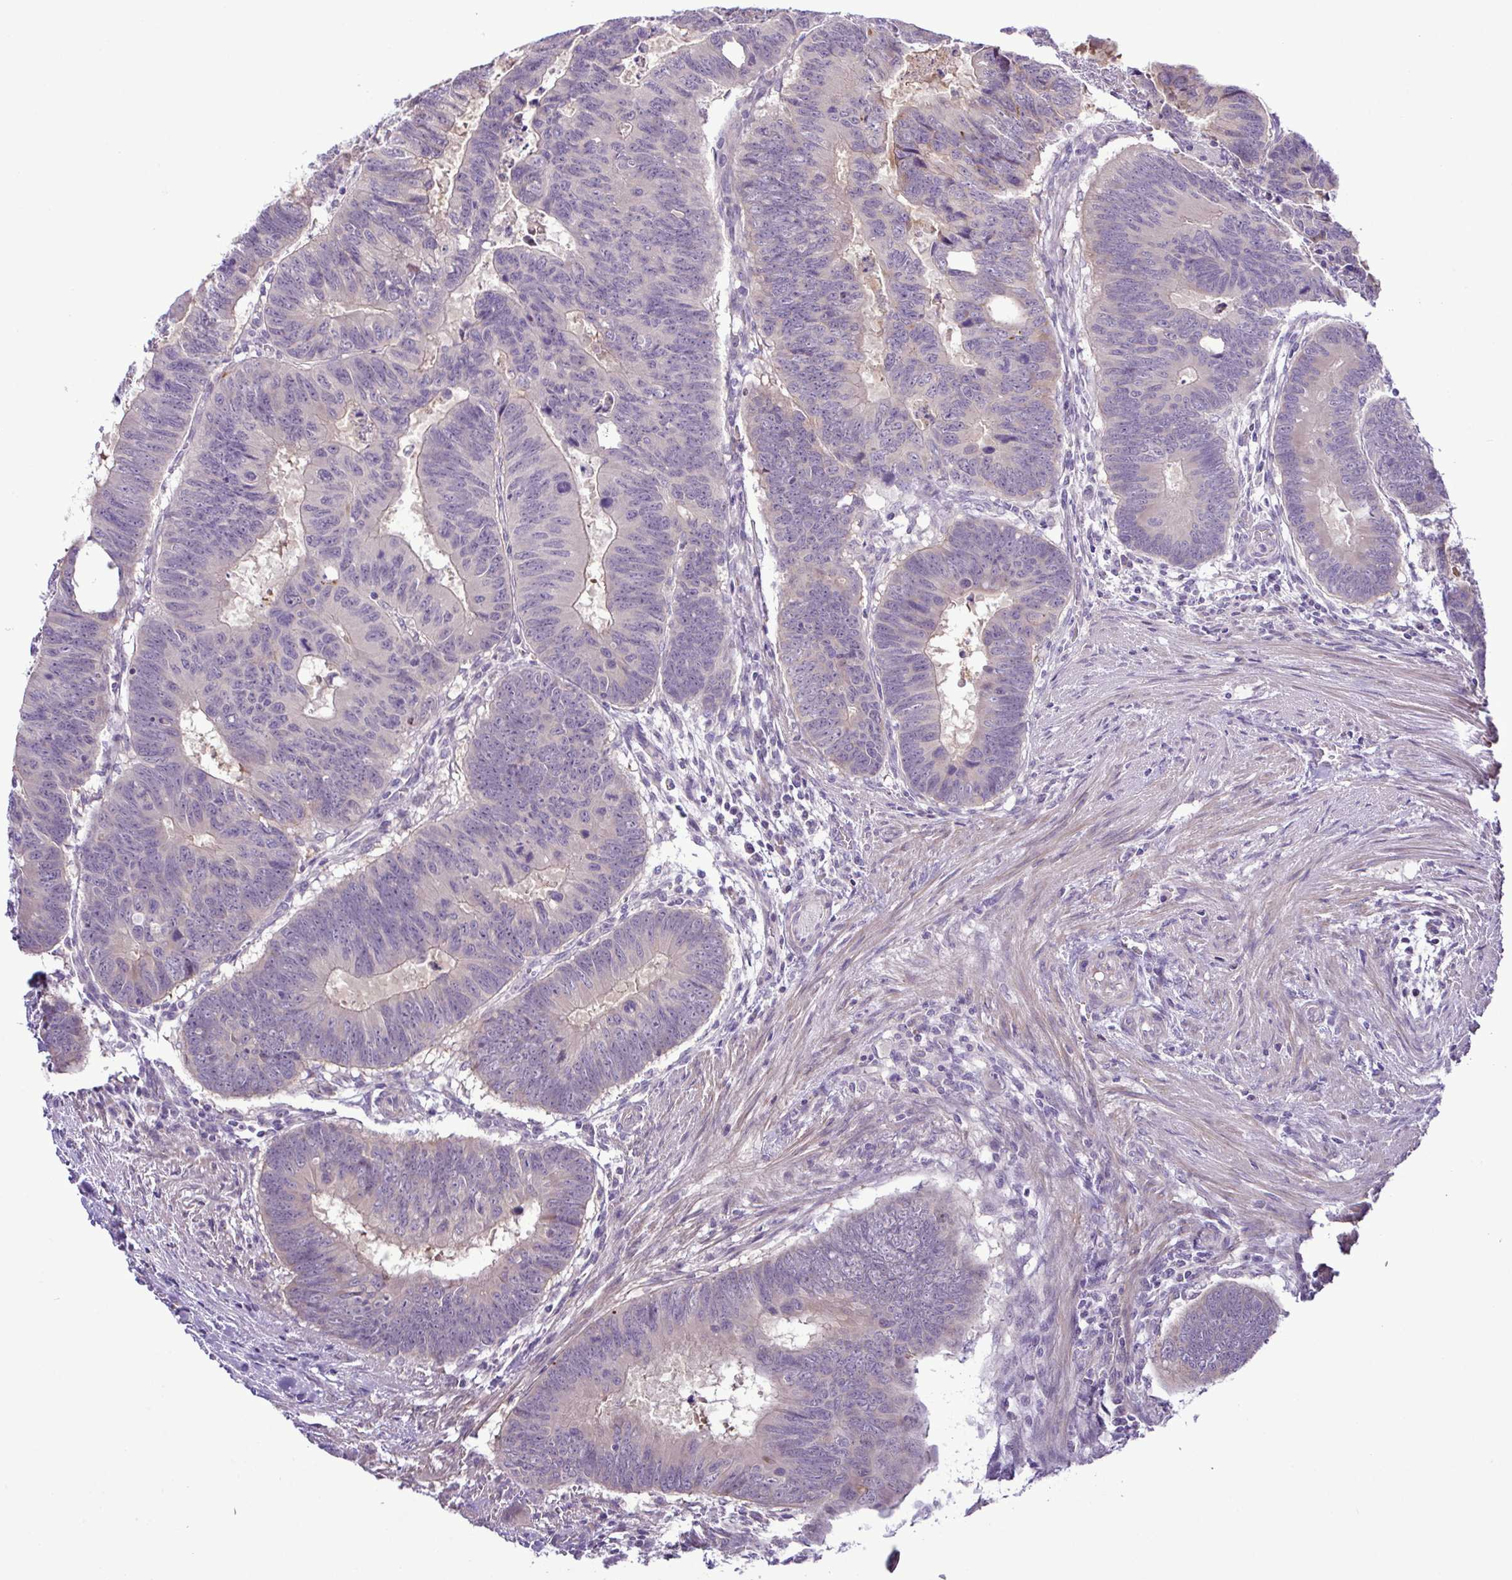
{"staining": {"intensity": "weak", "quantity": "<25%", "location": "cytoplasmic/membranous"}, "tissue": "colorectal cancer", "cell_type": "Tumor cells", "image_type": "cancer", "snomed": [{"axis": "morphology", "description": "Adenocarcinoma, NOS"}, {"axis": "topography", "description": "Colon"}], "caption": "Immunohistochemistry of human adenocarcinoma (colorectal) shows no expression in tumor cells. (DAB (3,3'-diaminobenzidine) IHC with hematoxylin counter stain).", "gene": "SYNPO2L", "patient": {"sex": "male", "age": 62}}